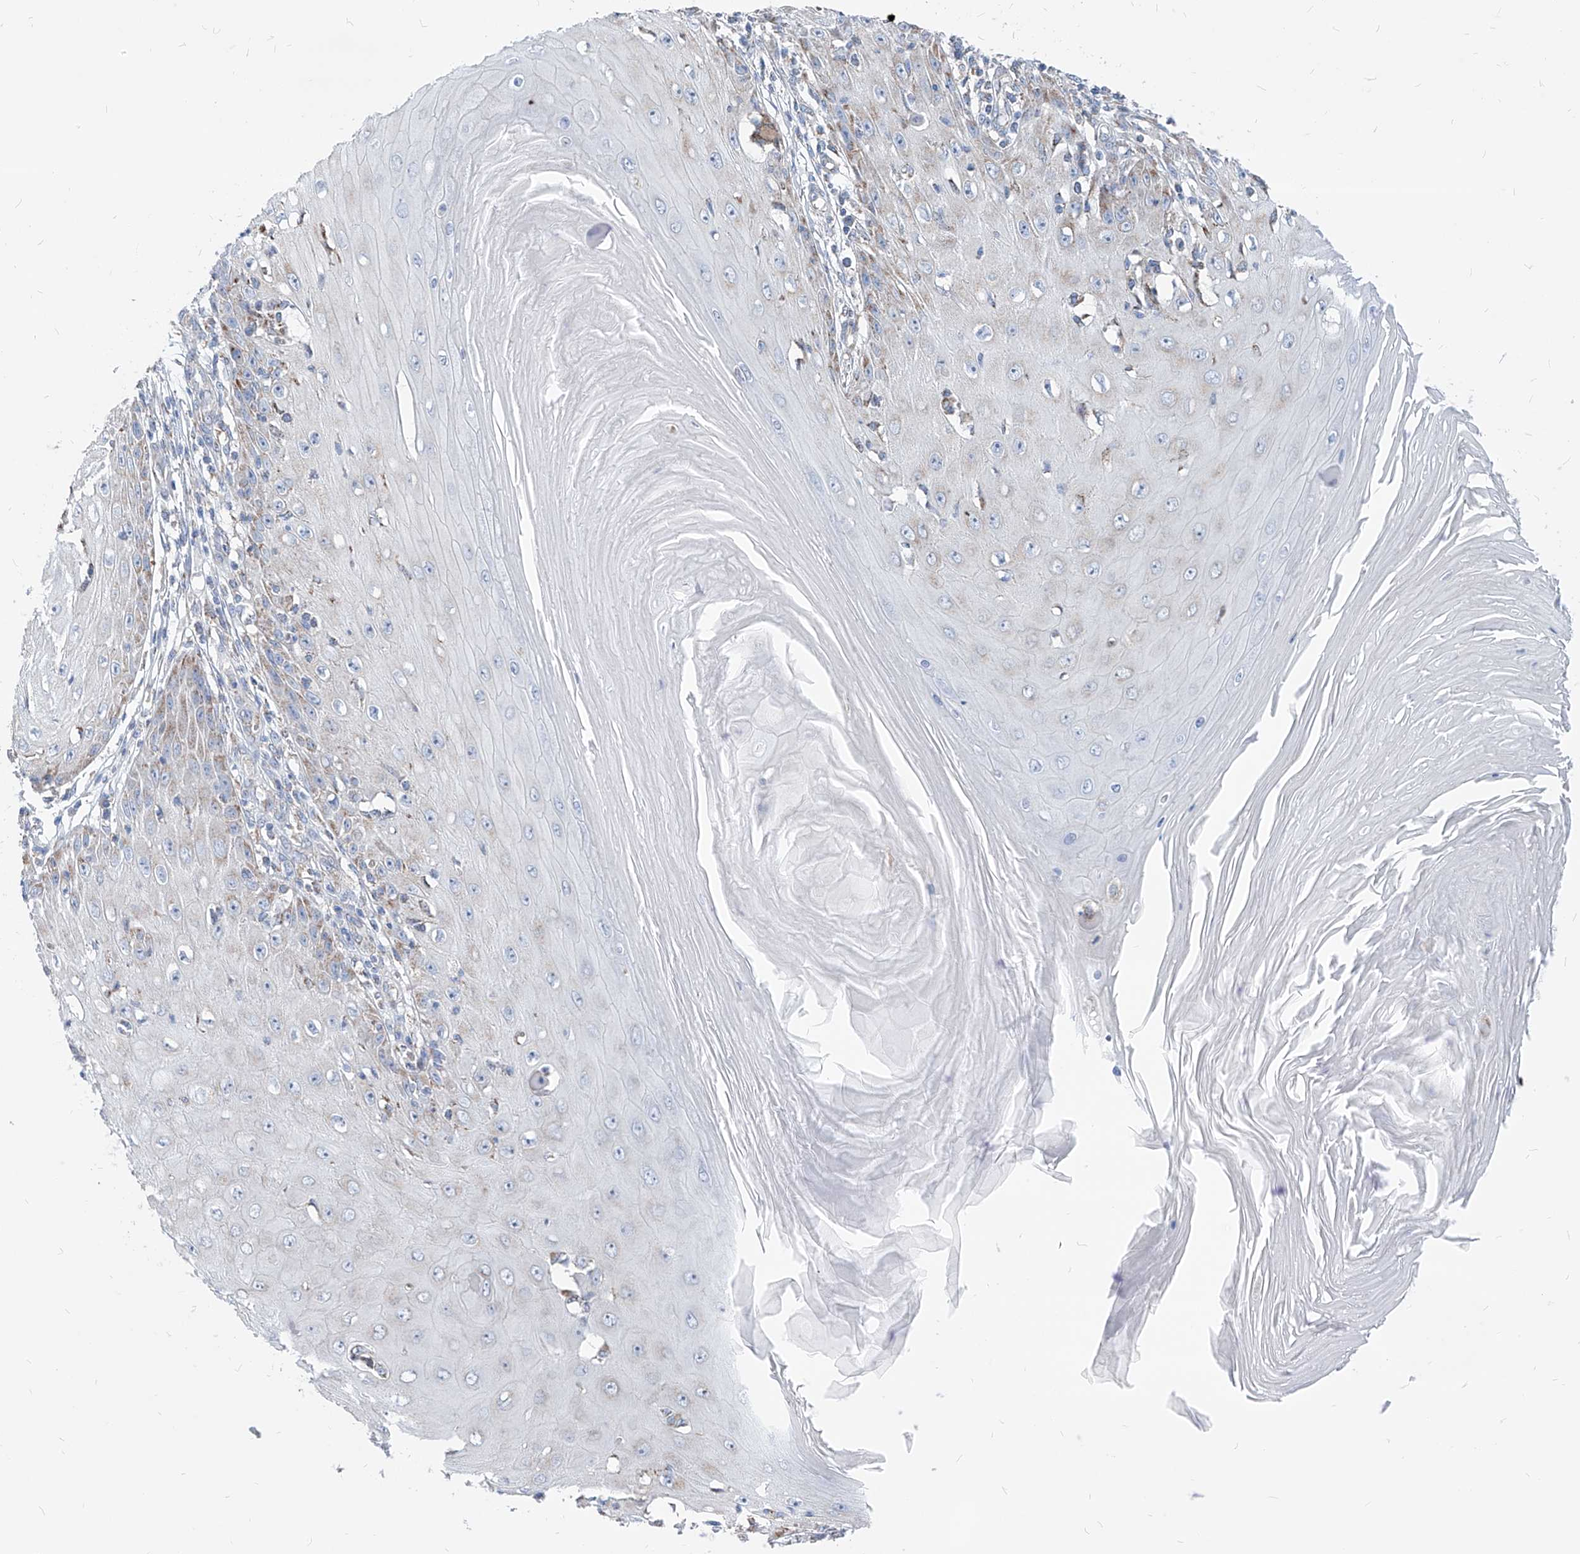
{"staining": {"intensity": "moderate", "quantity": "<25%", "location": "cytoplasmic/membranous"}, "tissue": "skin cancer", "cell_type": "Tumor cells", "image_type": "cancer", "snomed": [{"axis": "morphology", "description": "Squamous cell carcinoma, NOS"}, {"axis": "topography", "description": "Skin"}], "caption": "IHC histopathology image of squamous cell carcinoma (skin) stained for a protein (brown), which demonstrates low levels of moderate cytoplasmic/membranous positivity in approximately <25% of tumor cells.", "gene": "AGPS", "patient": {"sex": "female", "age": 73}}